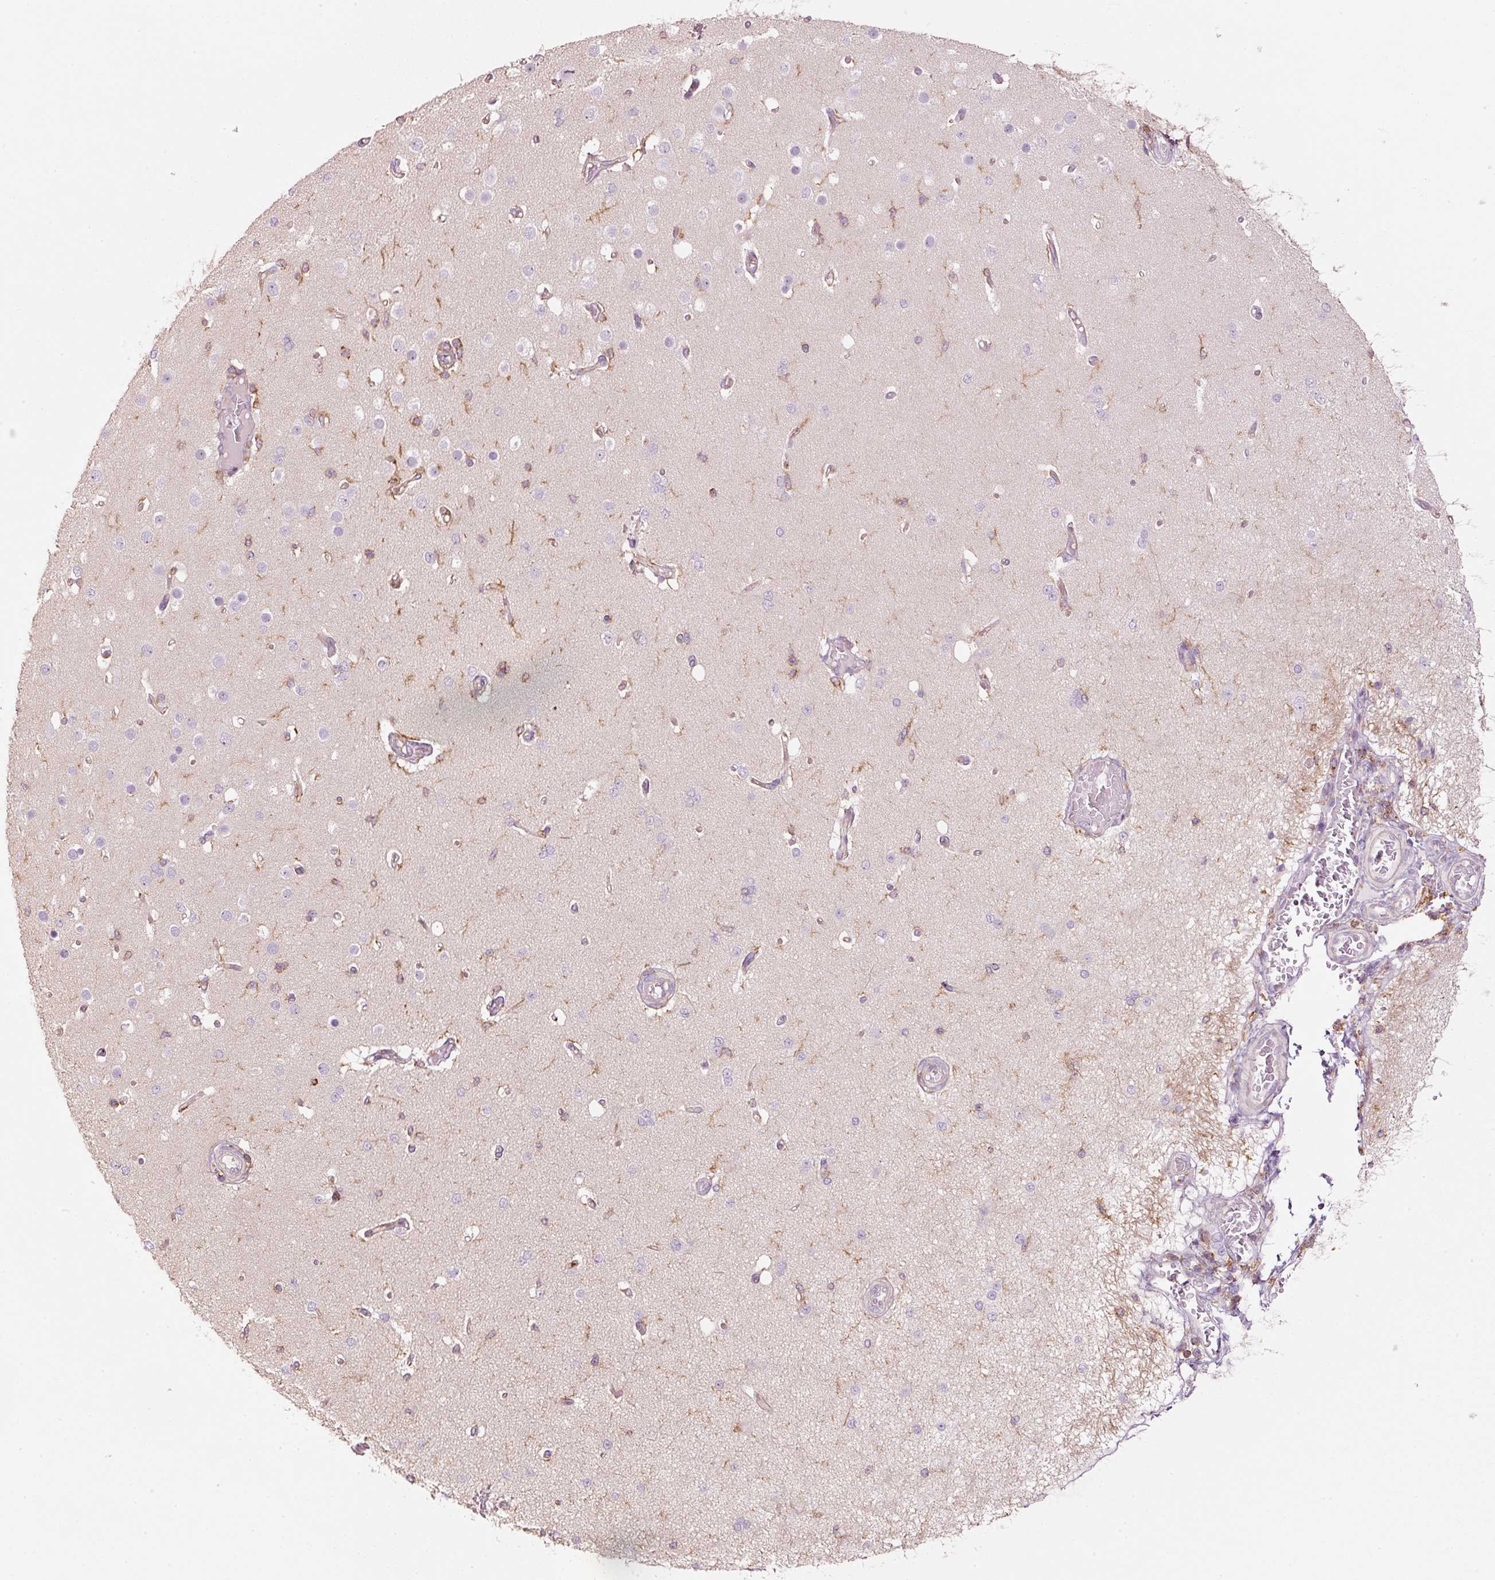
{"staining": {"intensity": "weak", "quantity": "25%-75%", "location": "cytoplasmic/membranous"}, "tissue": "cerebral cortex", "cell_type": "Endothelial cells", "image_type": "normal", "snomed": [{"axis": "morphology", "description": "Normal tissue, NOS"}, {"axis": "morphology", "description": "Inflammation, NOS"}, {"axis": "topography", "description": "Cerebral cortex"}], "caption": "Protein staining exhibits weak cytoplasmic/membranous staining in approximately 25%-75% of endothelial cells in benign cerebral cortex.", "gene": "SIPA1", "patient": {"sex": "male", "age": 6}}